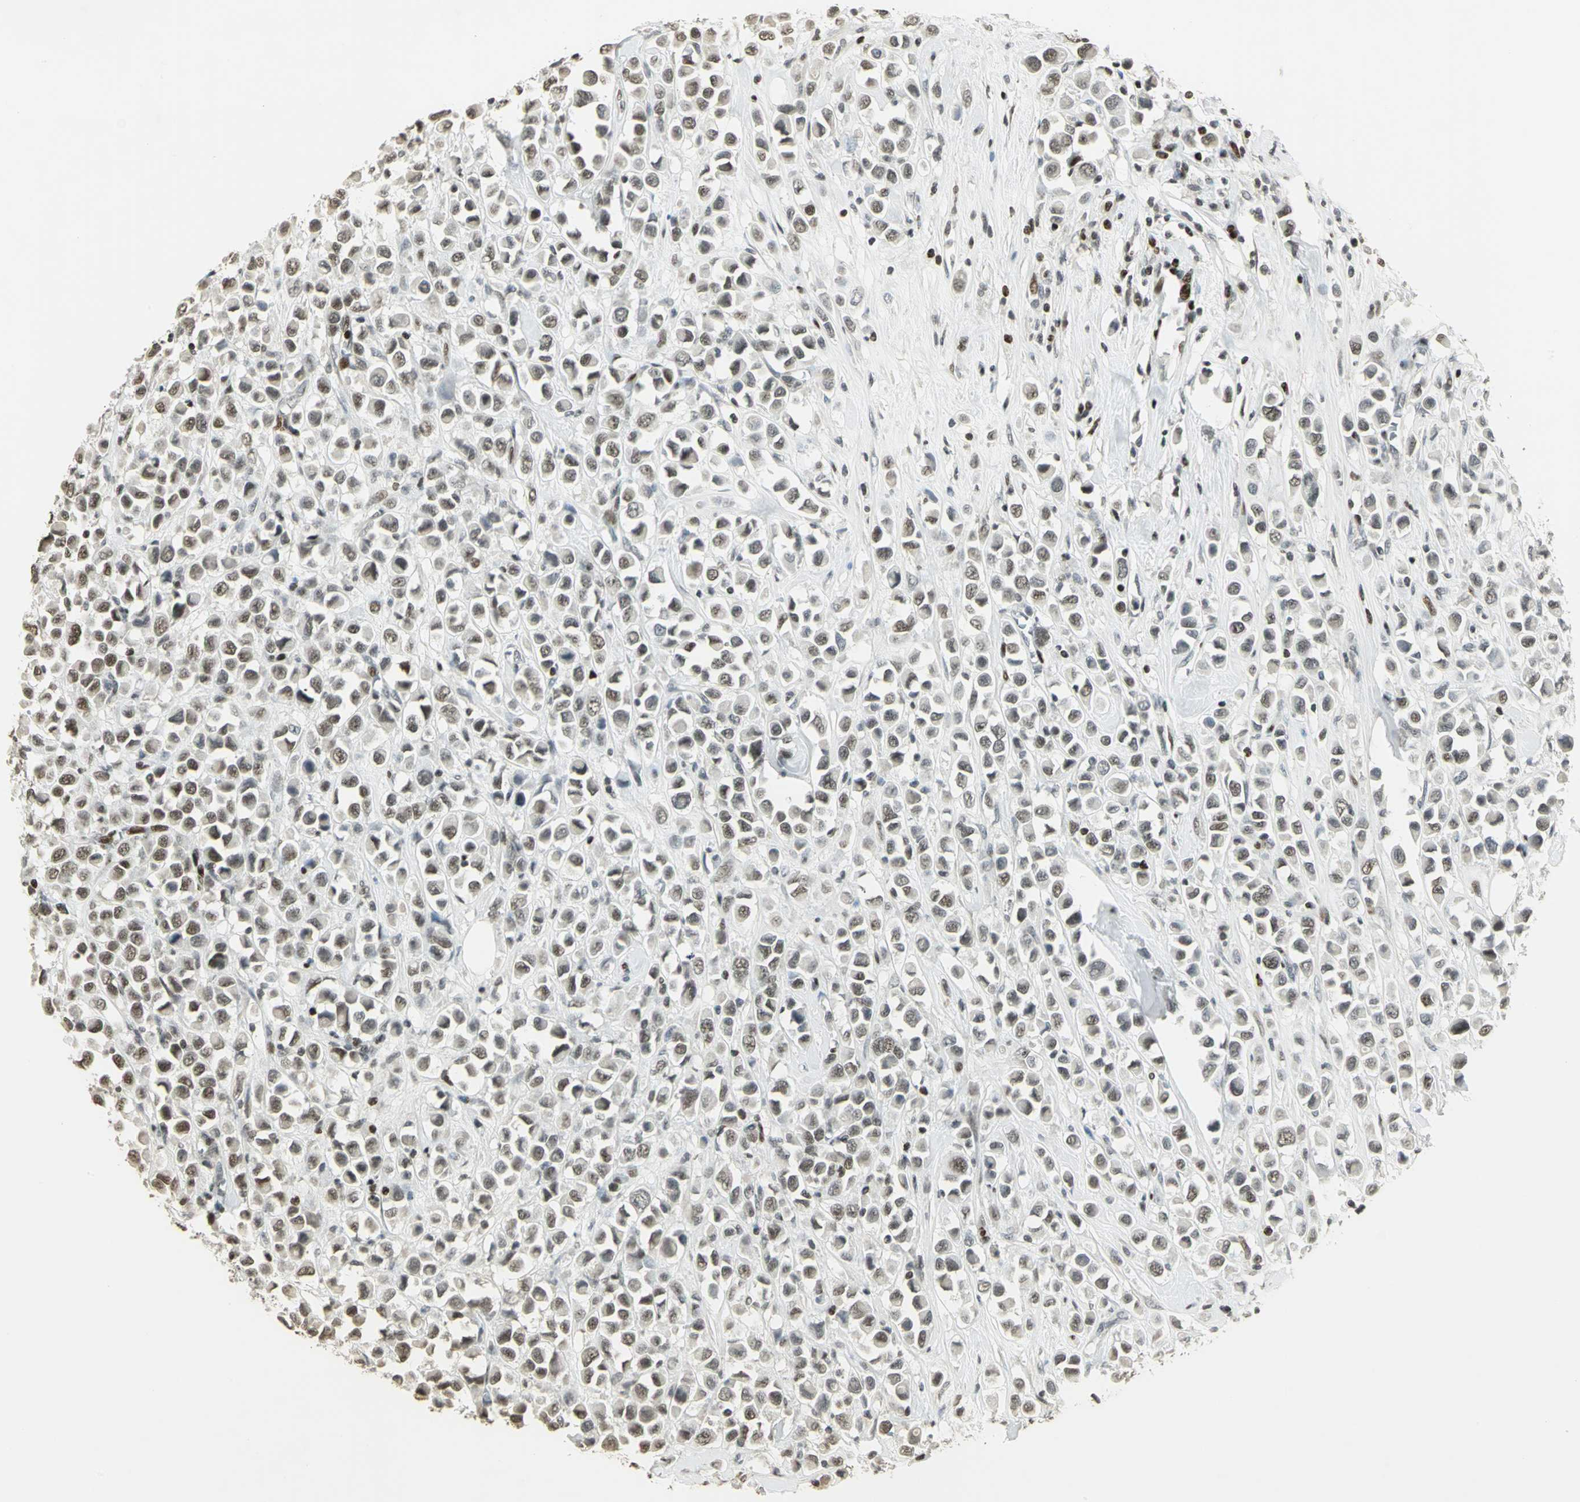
{"staining": {"intensity": "moderate", "quantity": "25%-75%", "location": "nuclear"}, "tissue": "breast cancer", "cell_type": "Tumor cells", "image_type": "cancer", "snomed": [{"axis": "morphology", "description": "Duct carcinoma"}, {"axis": "topography", "description": "Breast"}], "caption": "Breast cancer (infiltrating ductal carcinoma) tissue exhibits moderate nuclear positivity in approximately 25%-75% of tumor cells", "gene": "KDM1A", "patient": {"sex": "female", "age": 61}}